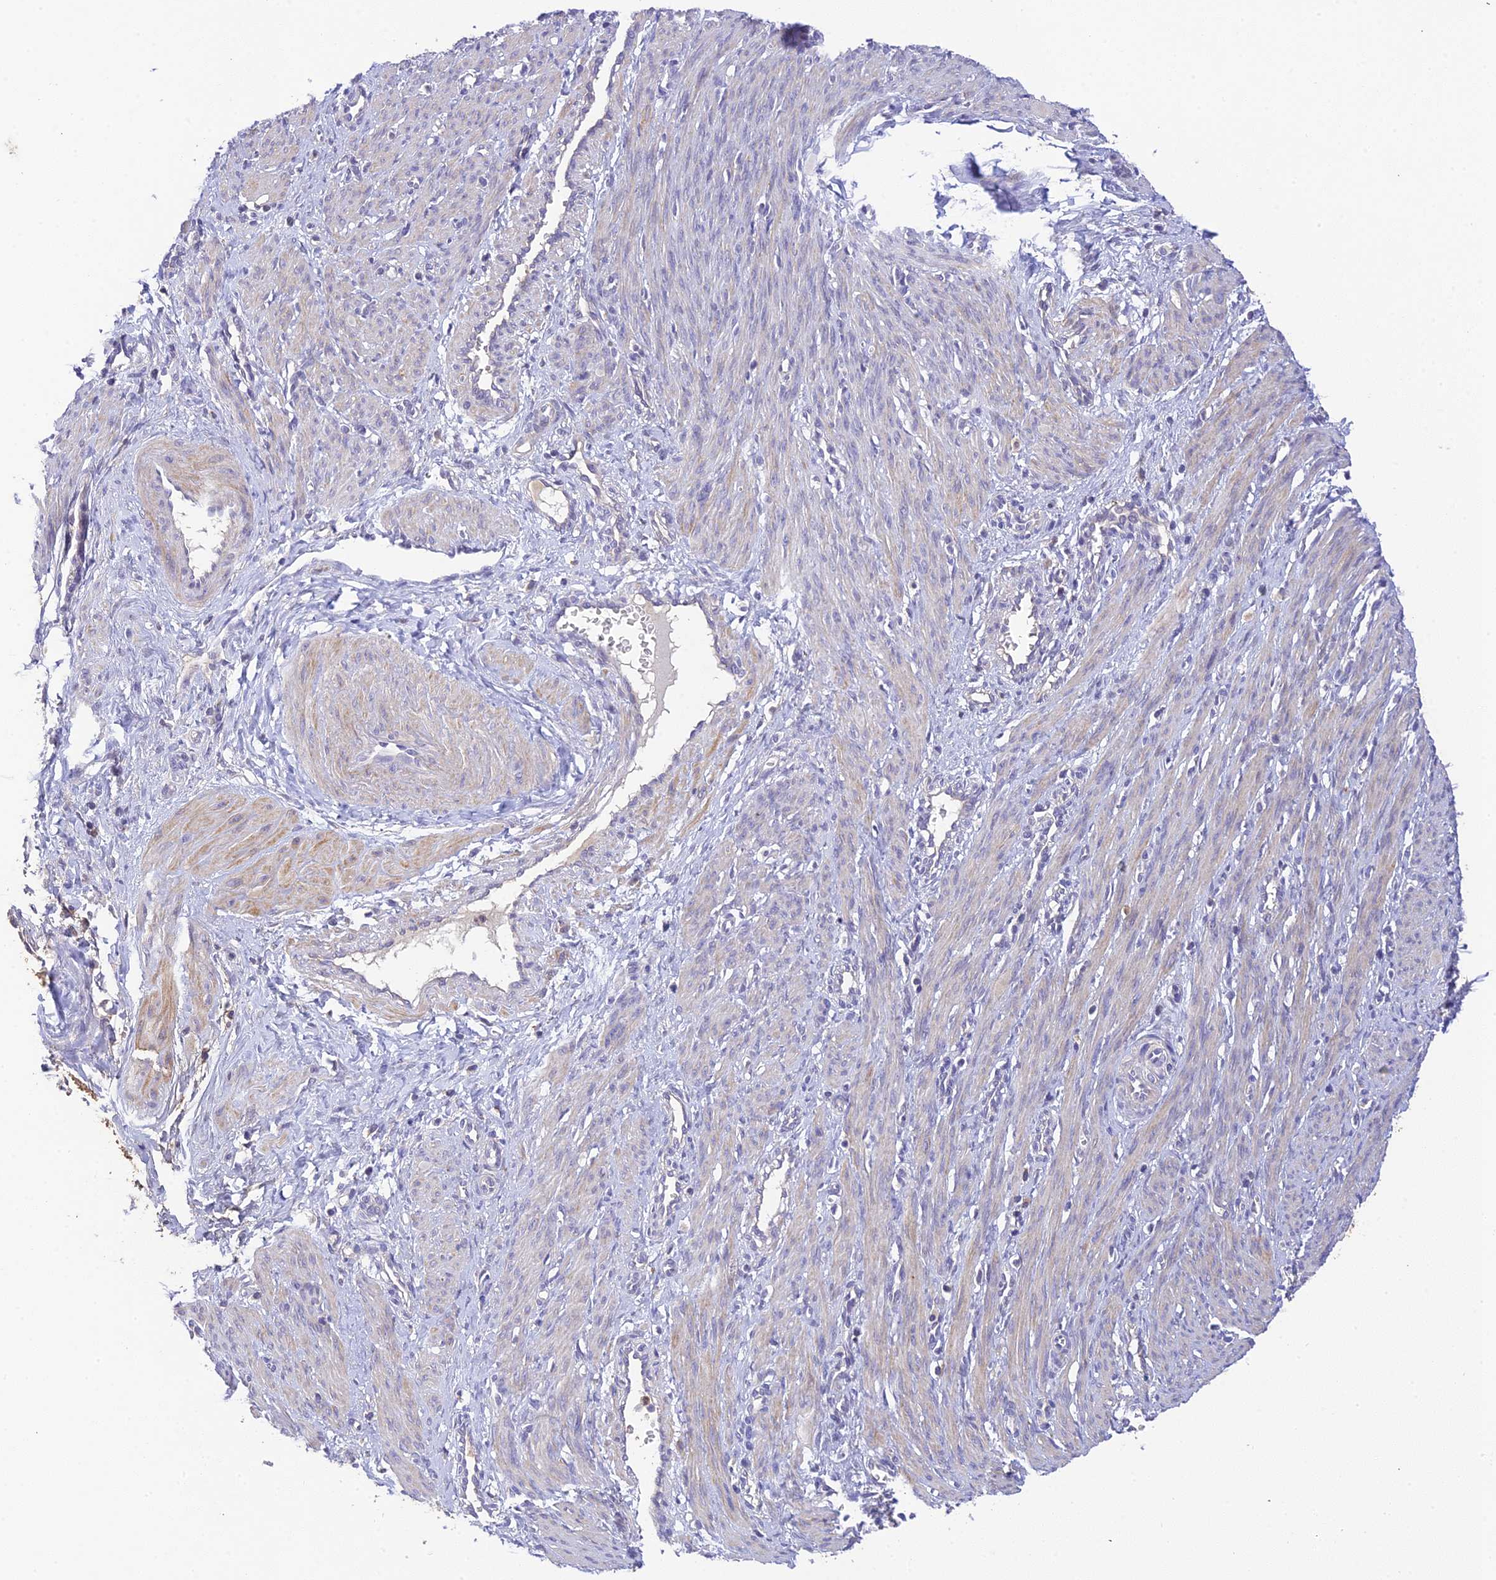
{"staining": {"intensity": "moderate", "quantity": "<25%", "location": "cytoplasmic/membranous"}, "tissue": "smooth muscle", "cell_type": "Smooth muscle cells", "image_type": "normal", "snomed": [{"axis": "morphology", "description": "Normal tissue, NOS"}, {"axis": "topography", "description": "Endometrium"}], "caption": "Immunohistochemical staining of unremarkable smooth muscle displays low levels of moderate cytoplasmic/membranous positivity in approximately <25% of smooth muscle cells. (IHC, brightfield microscopy, high magnification).", "gene": "BMT2", "patient": {"sex": "female", "age": 33}}